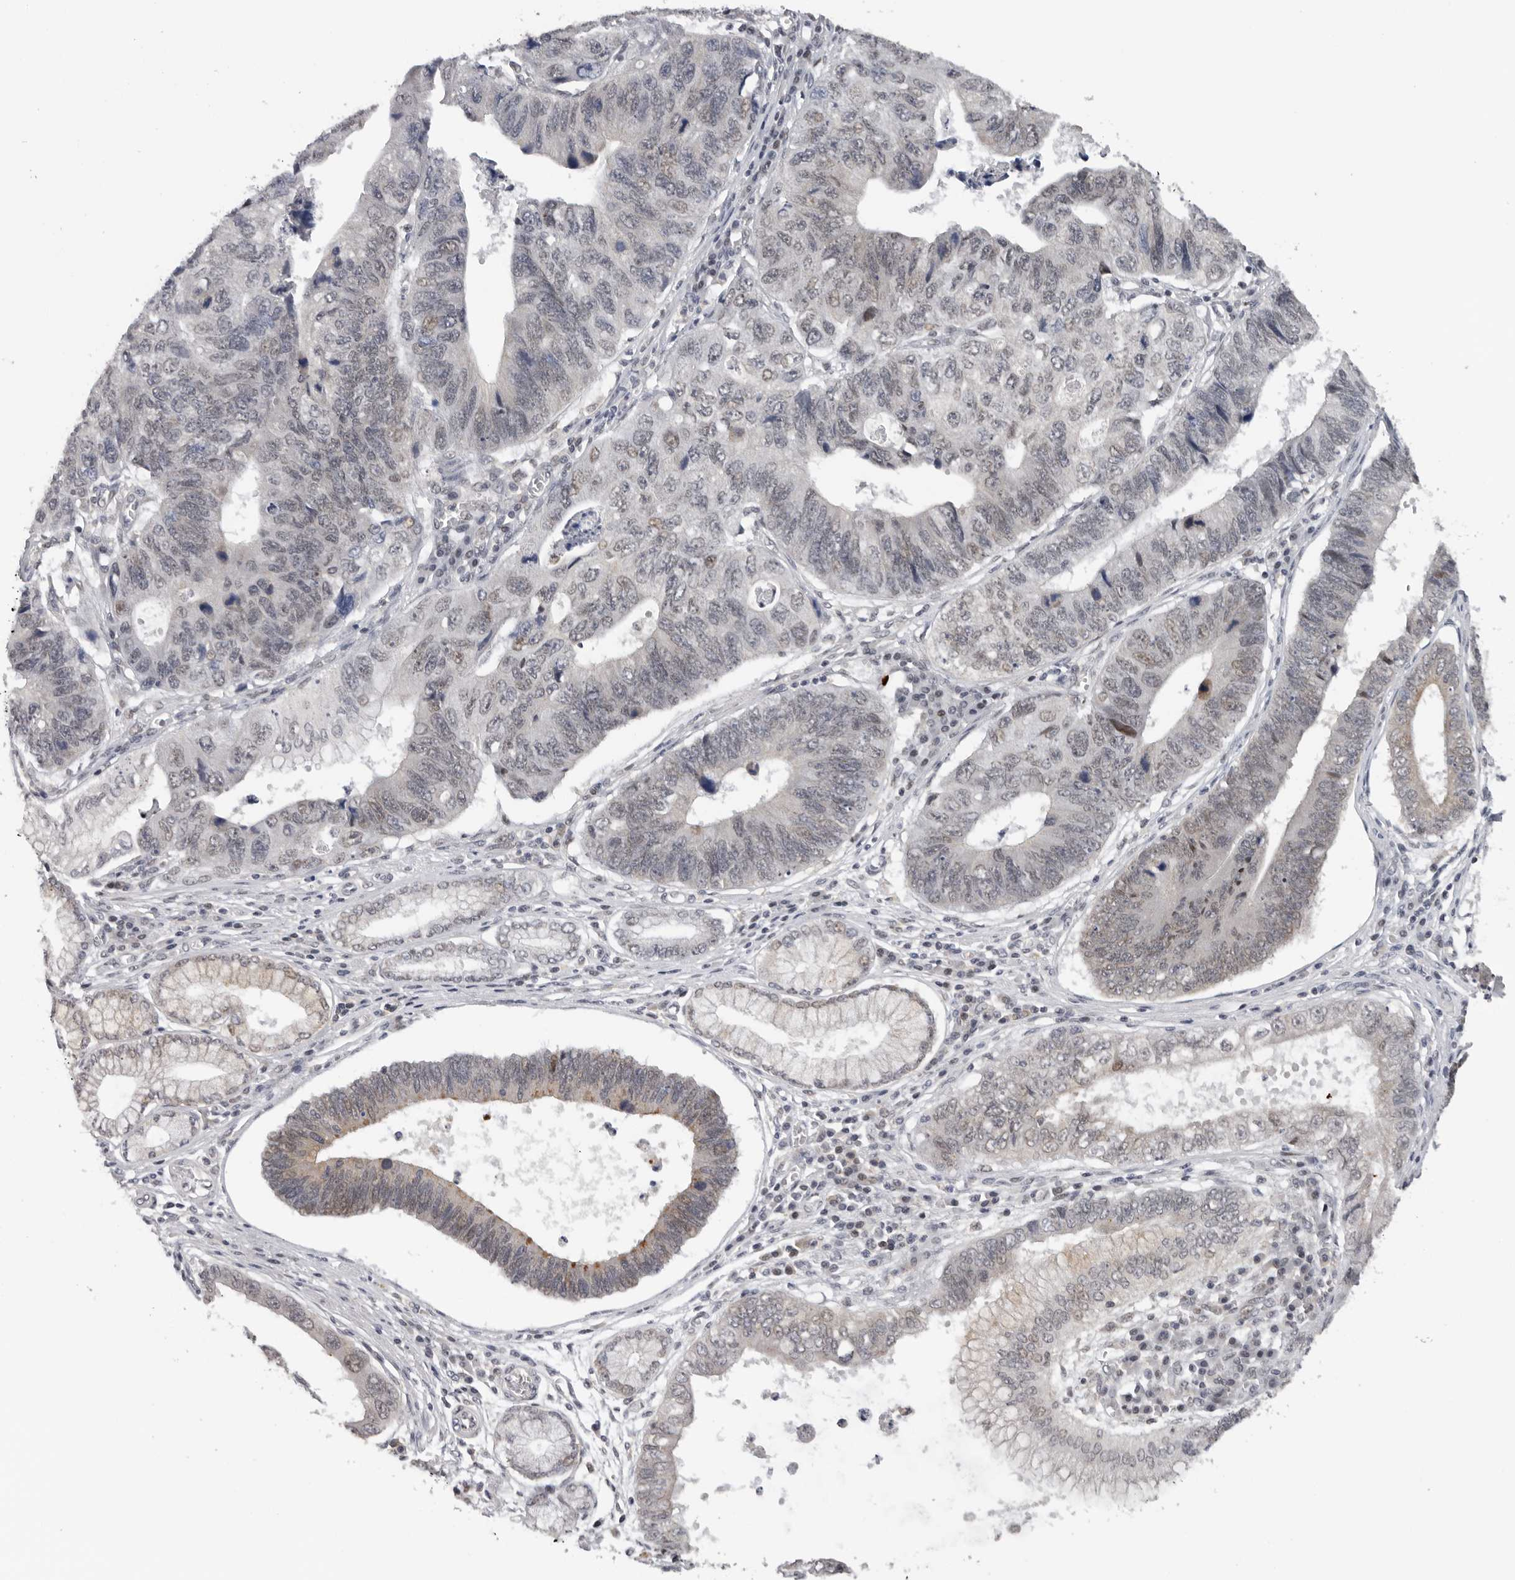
{"staining": {"intensity": "negative", "quantity": "none", "location": "none"}, "tissue": "stomach cancer", "cell_type": "Tumor cells", "image_type": "cancer", "snomed": [{"axis": "morphology", "description": "Adenocarcinoma, NOS"}, {"axis": "topography", "description": "Stomach"}], "caption": "This is a histopathology image of immunohistochemistry staining of stomach adenocarcinoma, which shows no positivity in tumor cells.", "gene": "KIF2B", "patient": {"sex": "male", "age": 59}}